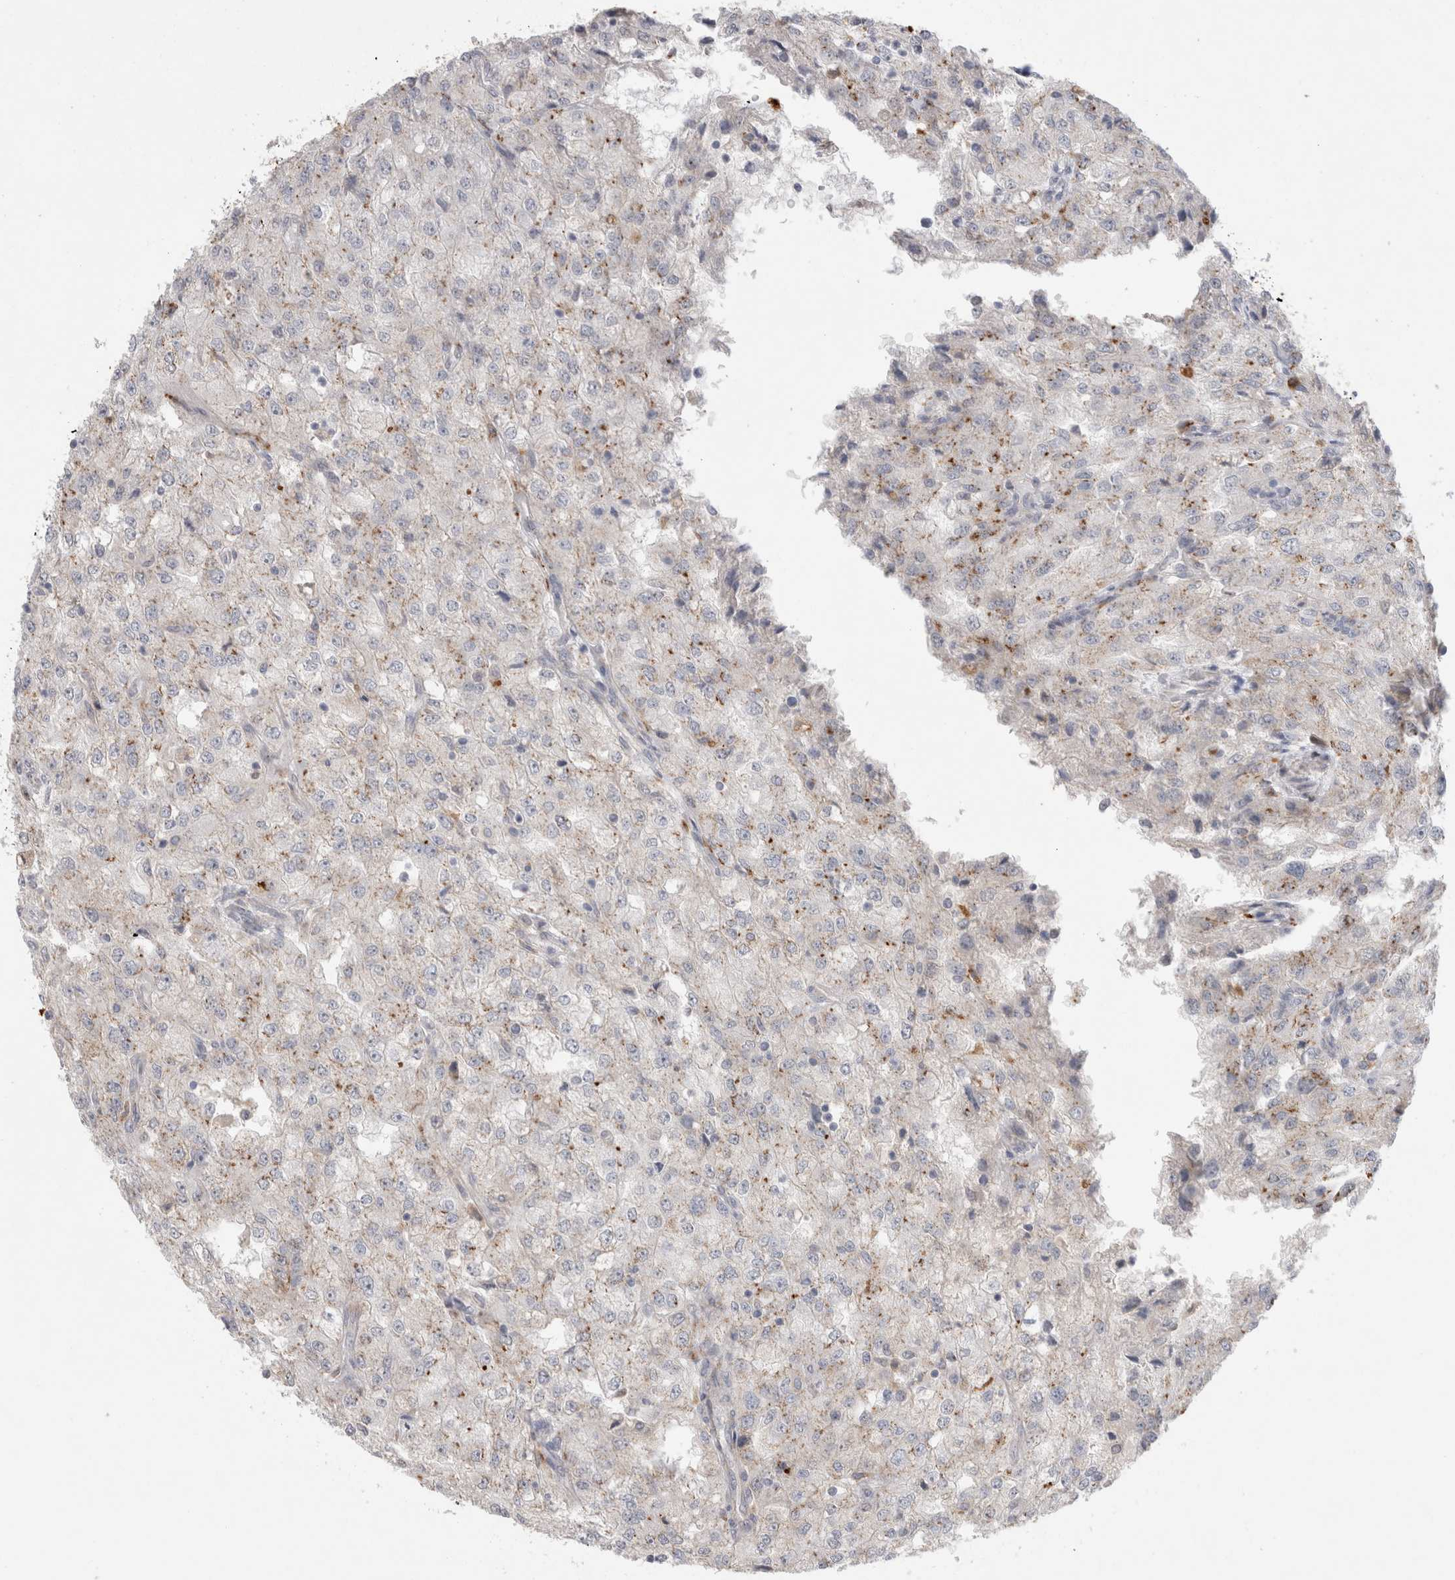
{"staining": {"intensity": "weak", "quantity": "<25%", "location": "cytoplasmic/membranous"}, "tissue": "renal cancer", "cell_type": "Tumor cells", "image_type": "cancer", "snomed": [{"axis": "morphology", "description": "Adenocarcinoma, NOS"}, {"axis": "topography", "description": "Kidney"}], "caption": "DAB immunohistochemical staining of adenocarcinoma (renal) exhibits no significant staining in tumor cells.", "gene": "GAA", "patient": {"sex": "female", "age": 54}}